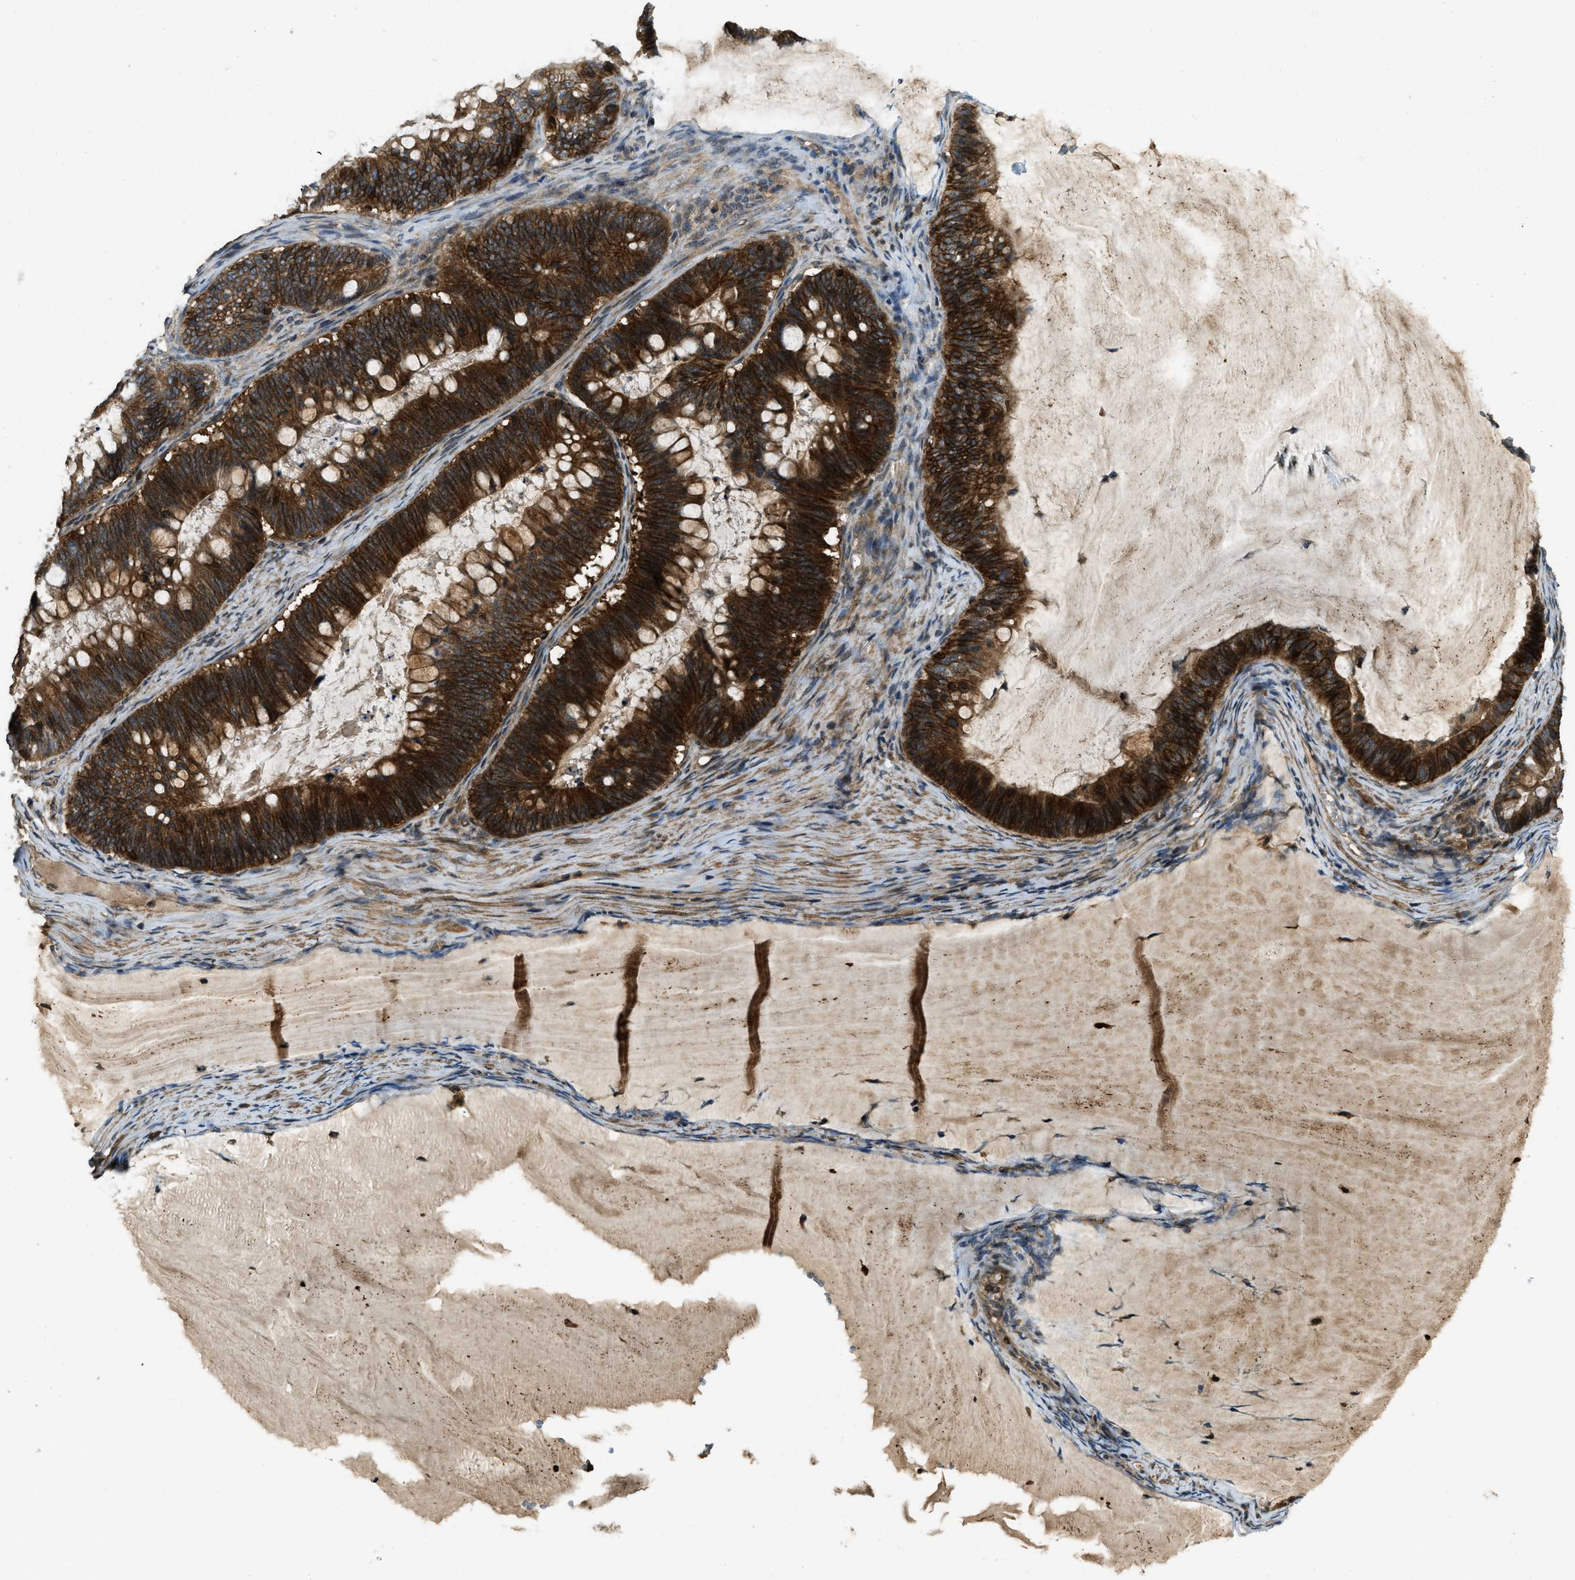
{"staining": {"intensity": "strong", "quantity": ">75%", "location": "cytoplasmic/membranous"}, "tissue": "ovarian cancer", "cell_type": "Tumor cells", "image_type": "cancer", "snomed": [{"axis": "morphology", "description": "Cystadenocarcinoma, mucinous, NOS"}, {"axis": "topography", "description": "Ovary"}], "caption": "Human ovarian cancer stained with a brown dye exhibits strong cytoplasmic/membranous positive expression in approximately >75% of tumor cells.", "gene": "ATP8B1", "patient": {"sex": "female", "age": 61}}